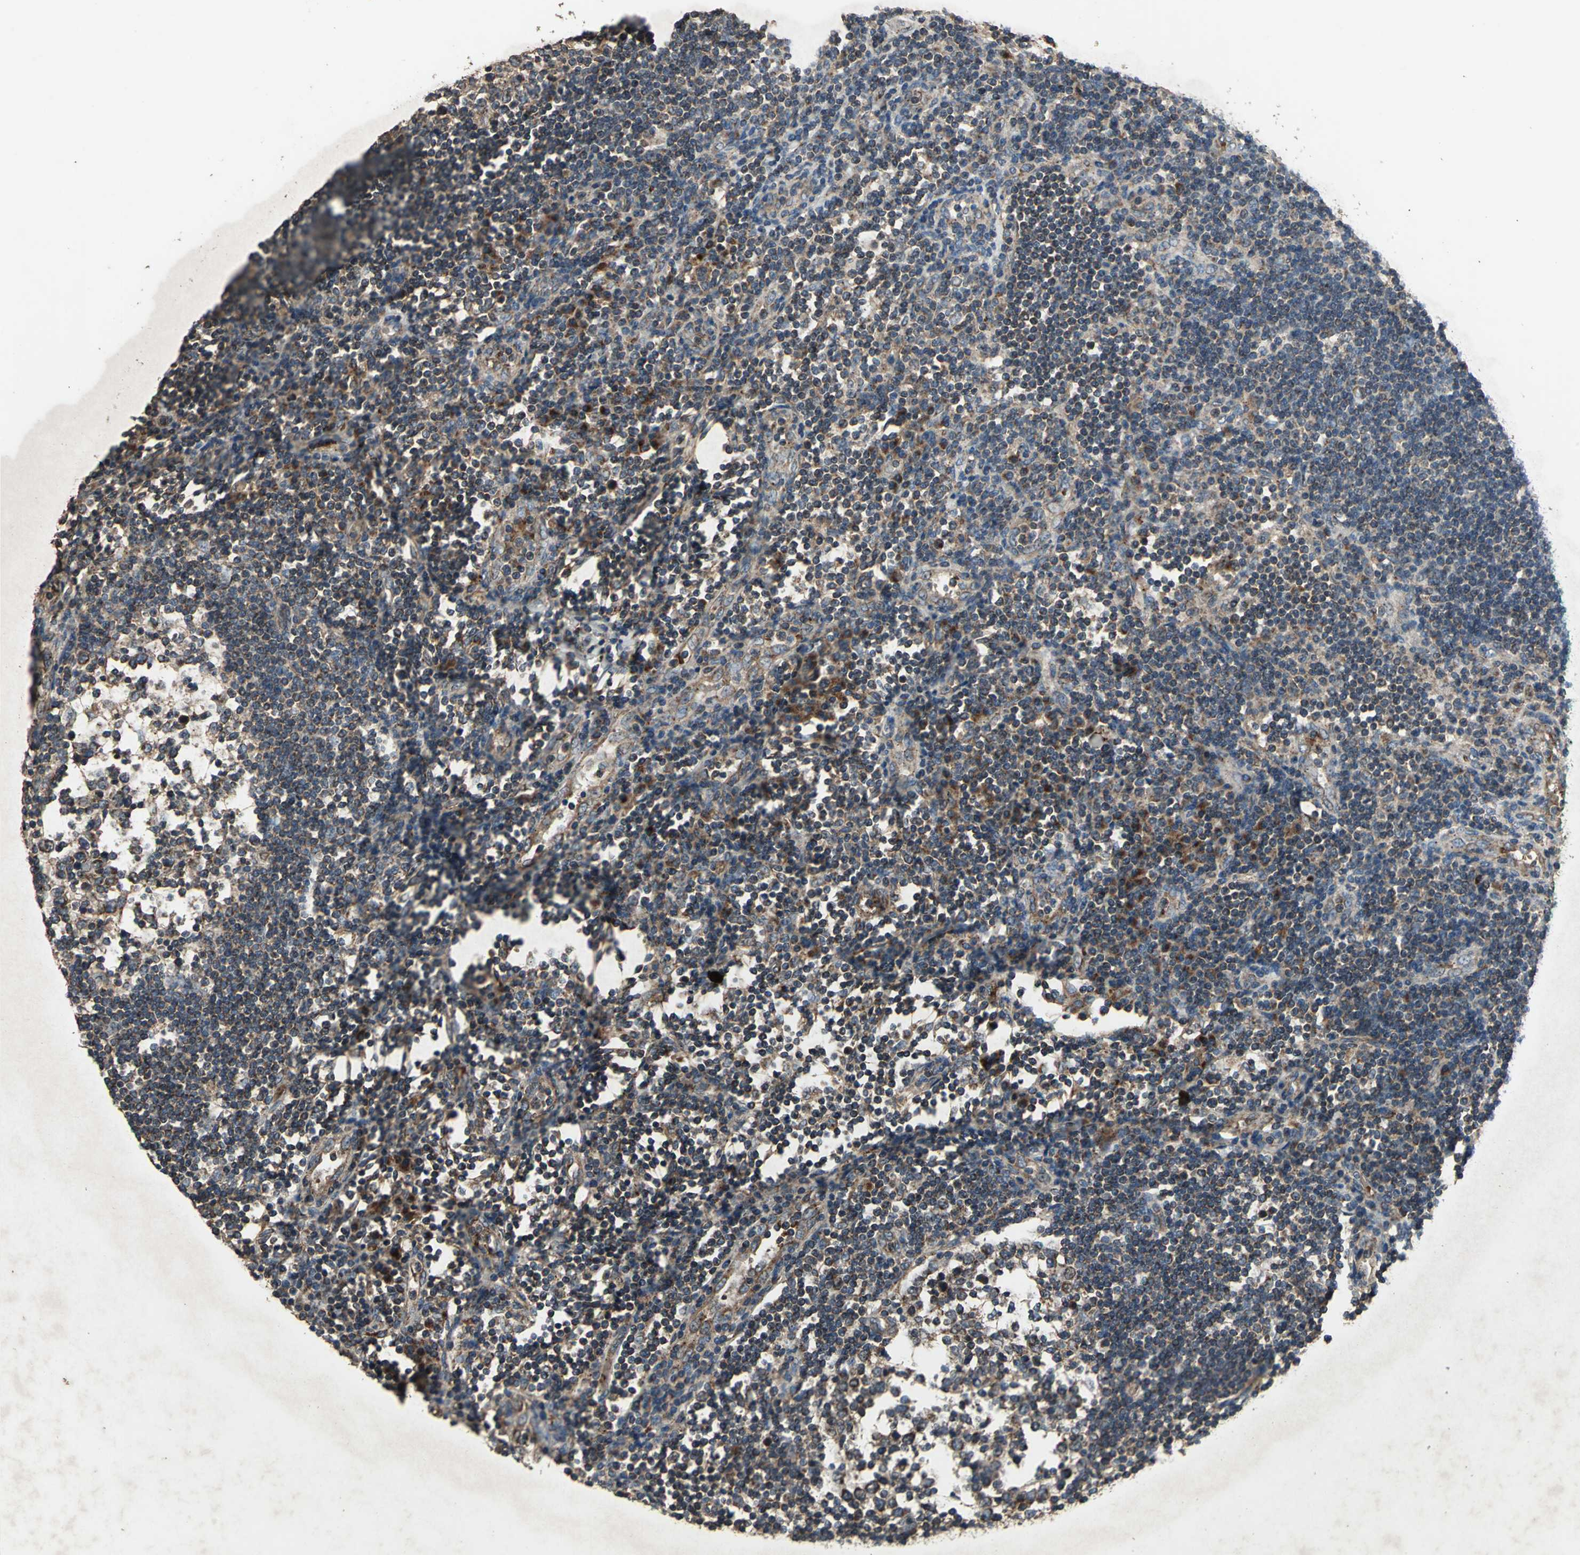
{"staining": {"intensity": "strong", "quantity": ">75%", "location": "cytoplasmic/membranous"}, "tissue": "lymph node", "cell_type": "Germinal center cells", "image_type": "normal", "snomed": [{"axis": "morphology", "description": "Normal tissue, NOS"}, {"axis": "morphology", "description": "Squamous cell carcinoma, metastatic, NOS"}, {"axis": "topography", "description": "Lymph node"}], "caption": "Strong cytoplasmic/membranous protein staining is identified in approximately >75% of germinal center cells in lymph node.", "gene": "POLRMT", "patient": {"sex": "female", "age": 53}}